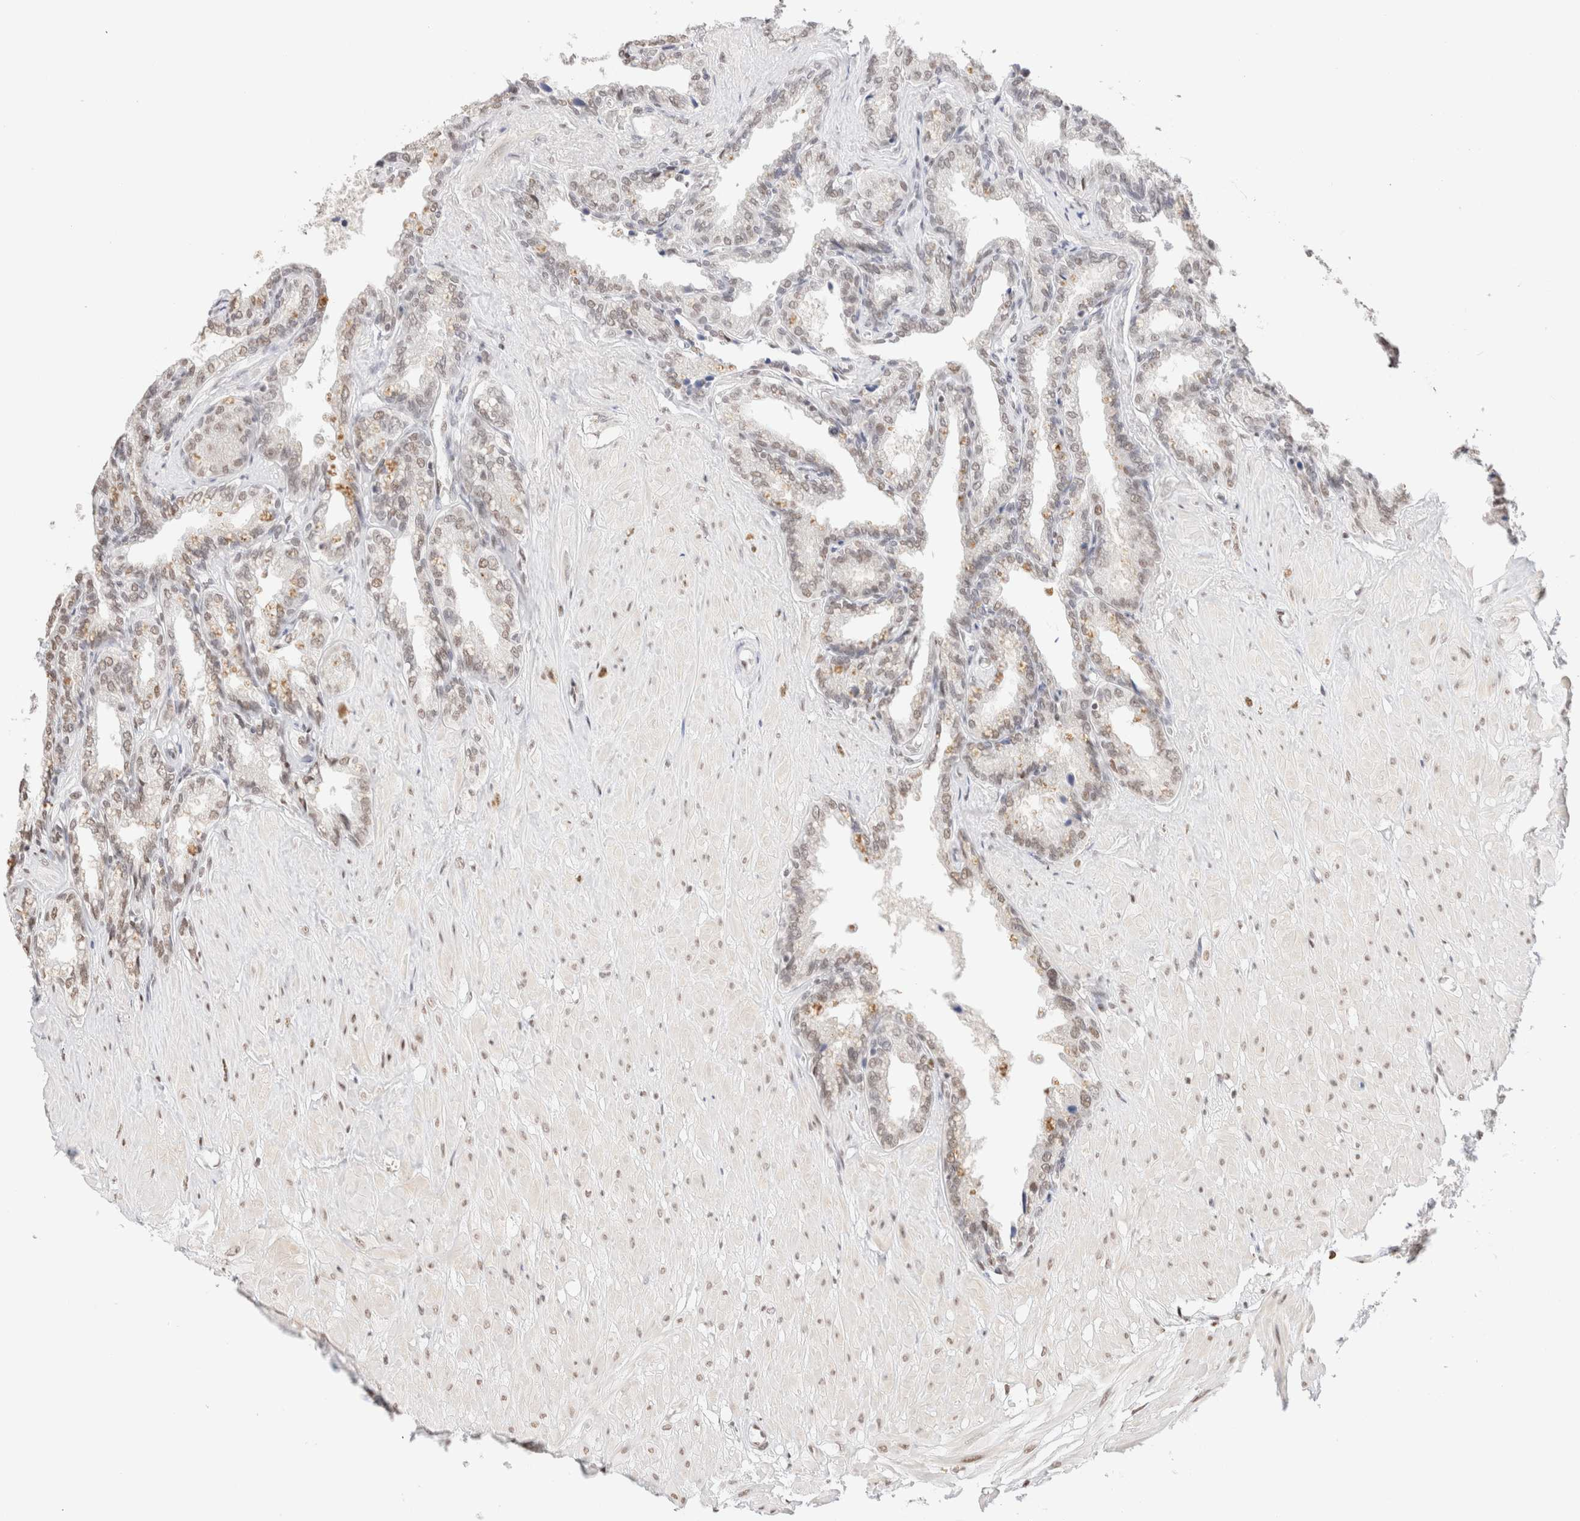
{"staining": {"intensity": "weak", "quantity": "25%-75%", "location": "nuclear"}, "tissue": "seminal vesicle", "cell_type": "Glandular cells", "image_type": "normal", "snomed": [{"axis": "morphology", "description": "Normal tissue, NOS"}, {"axis": "topography", "description": "Seminal veicle"}], "caption": "The immunohistochemical stain shows weak nuclear expression in glandular cells of unremarkable seminal vesicle.", "gene": "SUPT3H", "patient": {"sex": "male", "age": 46}}